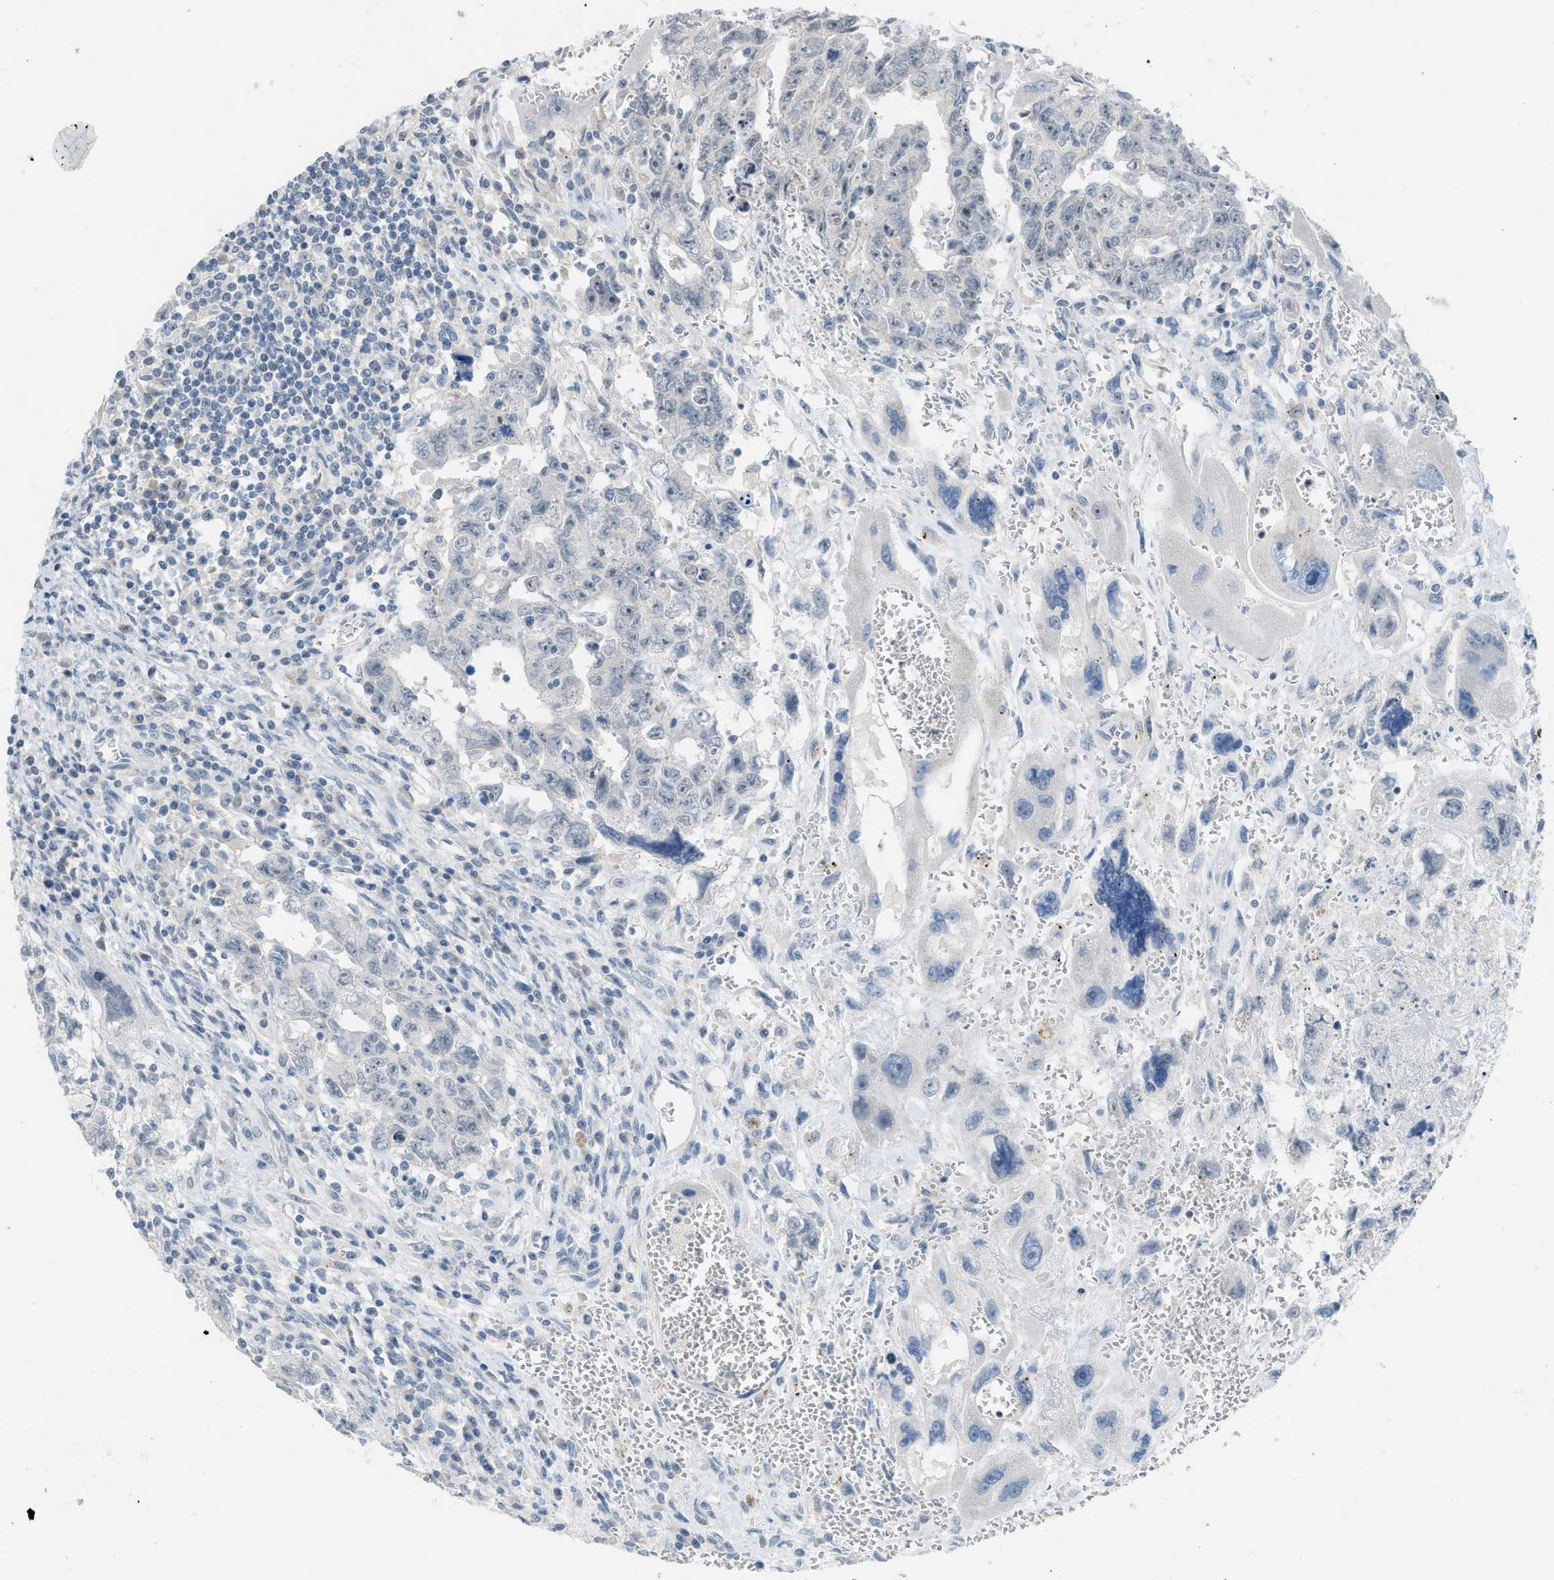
{"staining": {"intensity": "negative", "quantity": "none", "location": "none"}, "tissue": "testis cancer", "cell_type": "Tumor cells", "image_type": "cancer", "snomed": [{"axis": "morphology", "description": "Carcinoma, Embryonal, NOS"}, {"axis": "topography", "description": "Testis"}], "caption": "Immunohistochemistry of human testis cancer demonstrates no positivity in tumor cells.", "gene": "TXNDC2", "patient": {"sex": "male", "age": 28}}